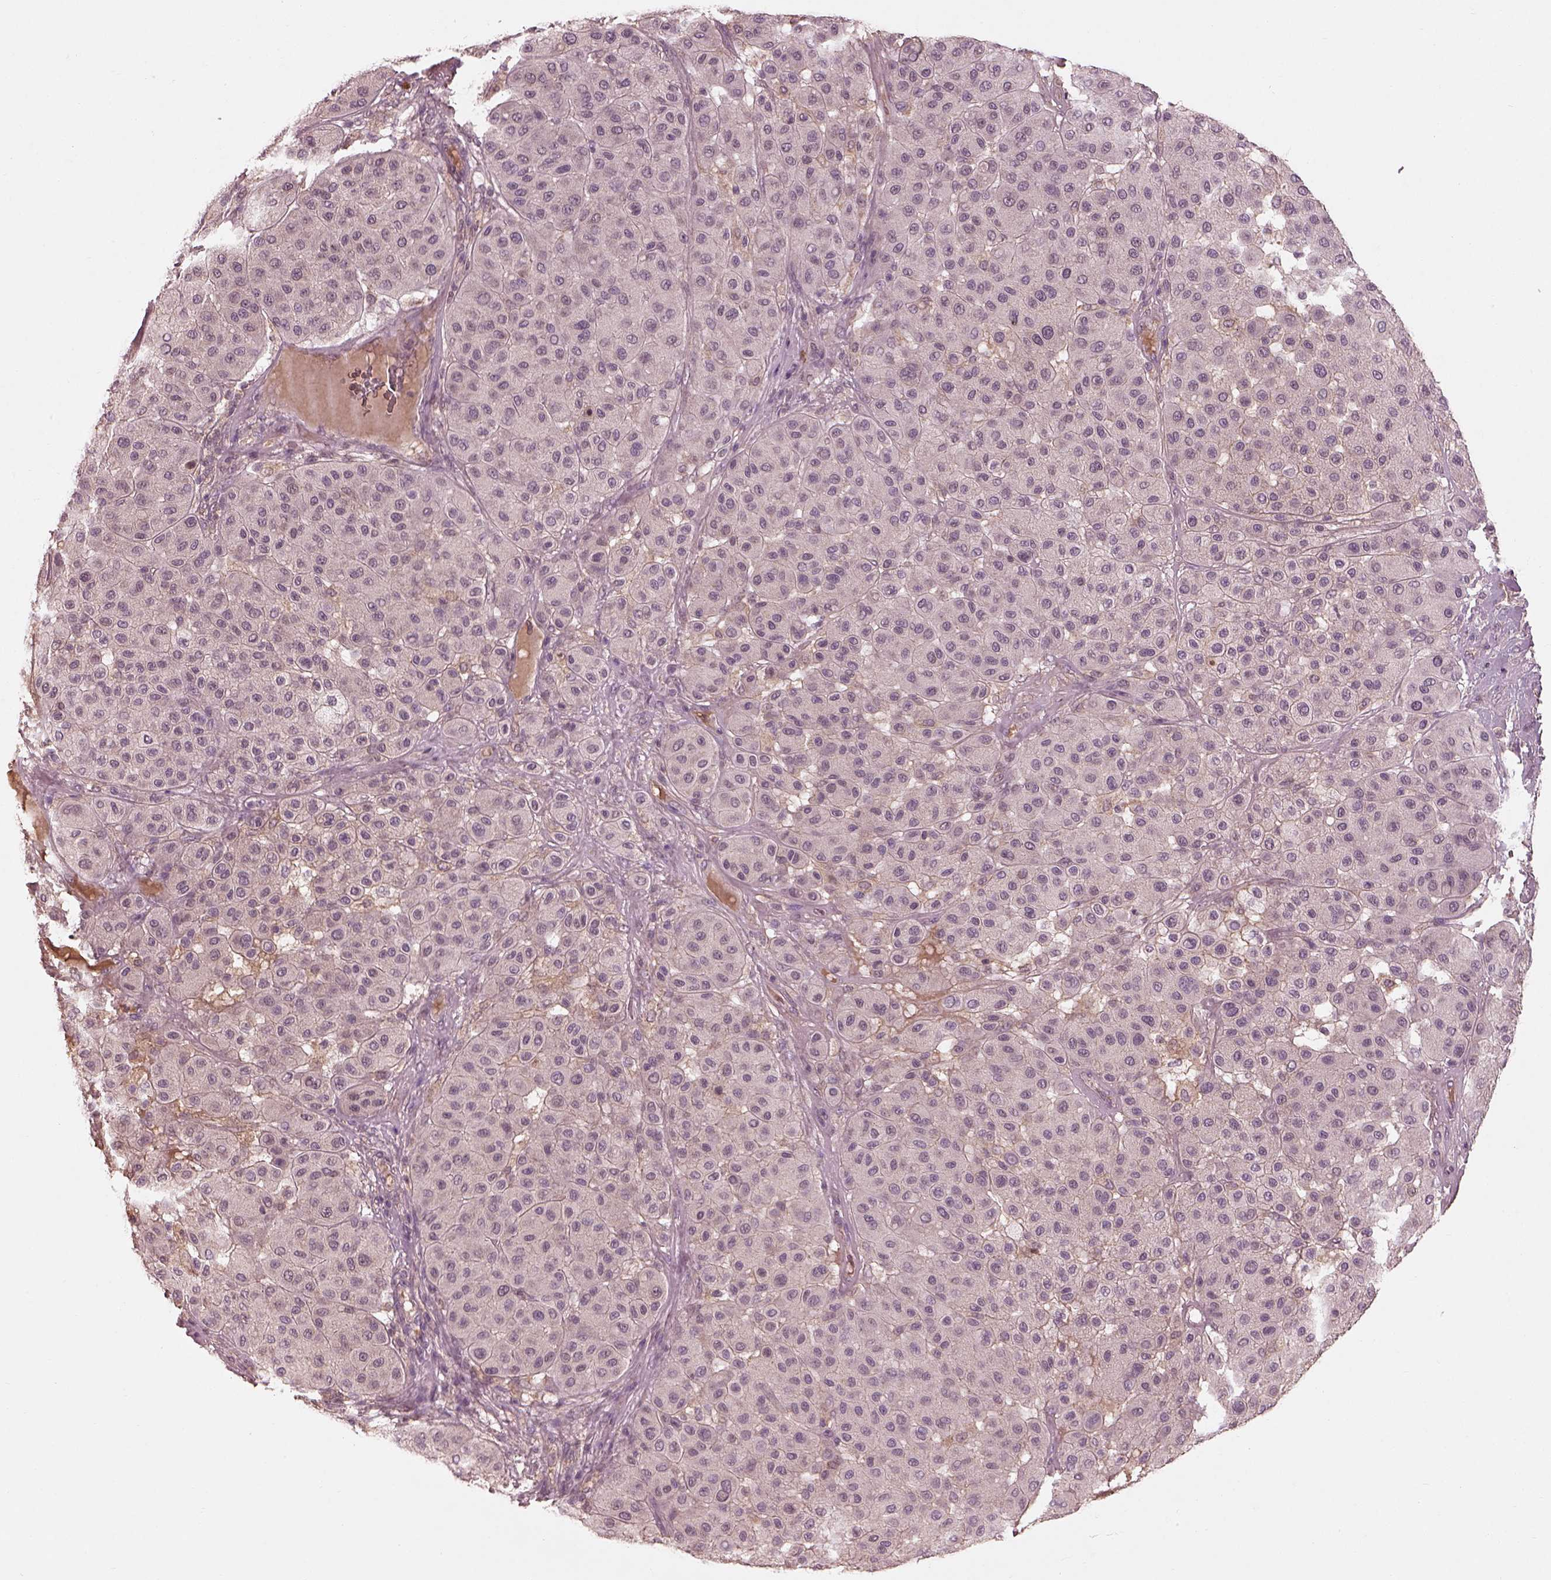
{"staining": {"intensity": "negative", "quantity": "none", "location": "none"}, "tissue": "melanoma", "cell_type": "Tumor cells", "image_type": "cancer", "snomed": [{"axis": "morphology", "description": "Malignant melanoma, Metastatic site"}, {"axis": "topography", "description": "Smooth muscle"}], "caption": "DAB (3,3'-diaminobenzidine) immunohistochemical staining of human malignant melanoma (metastatic site) reveals no significant positivity in tumor cells.", "gene": "CALR3", "patient": {"sex": "male", "age": 41}}